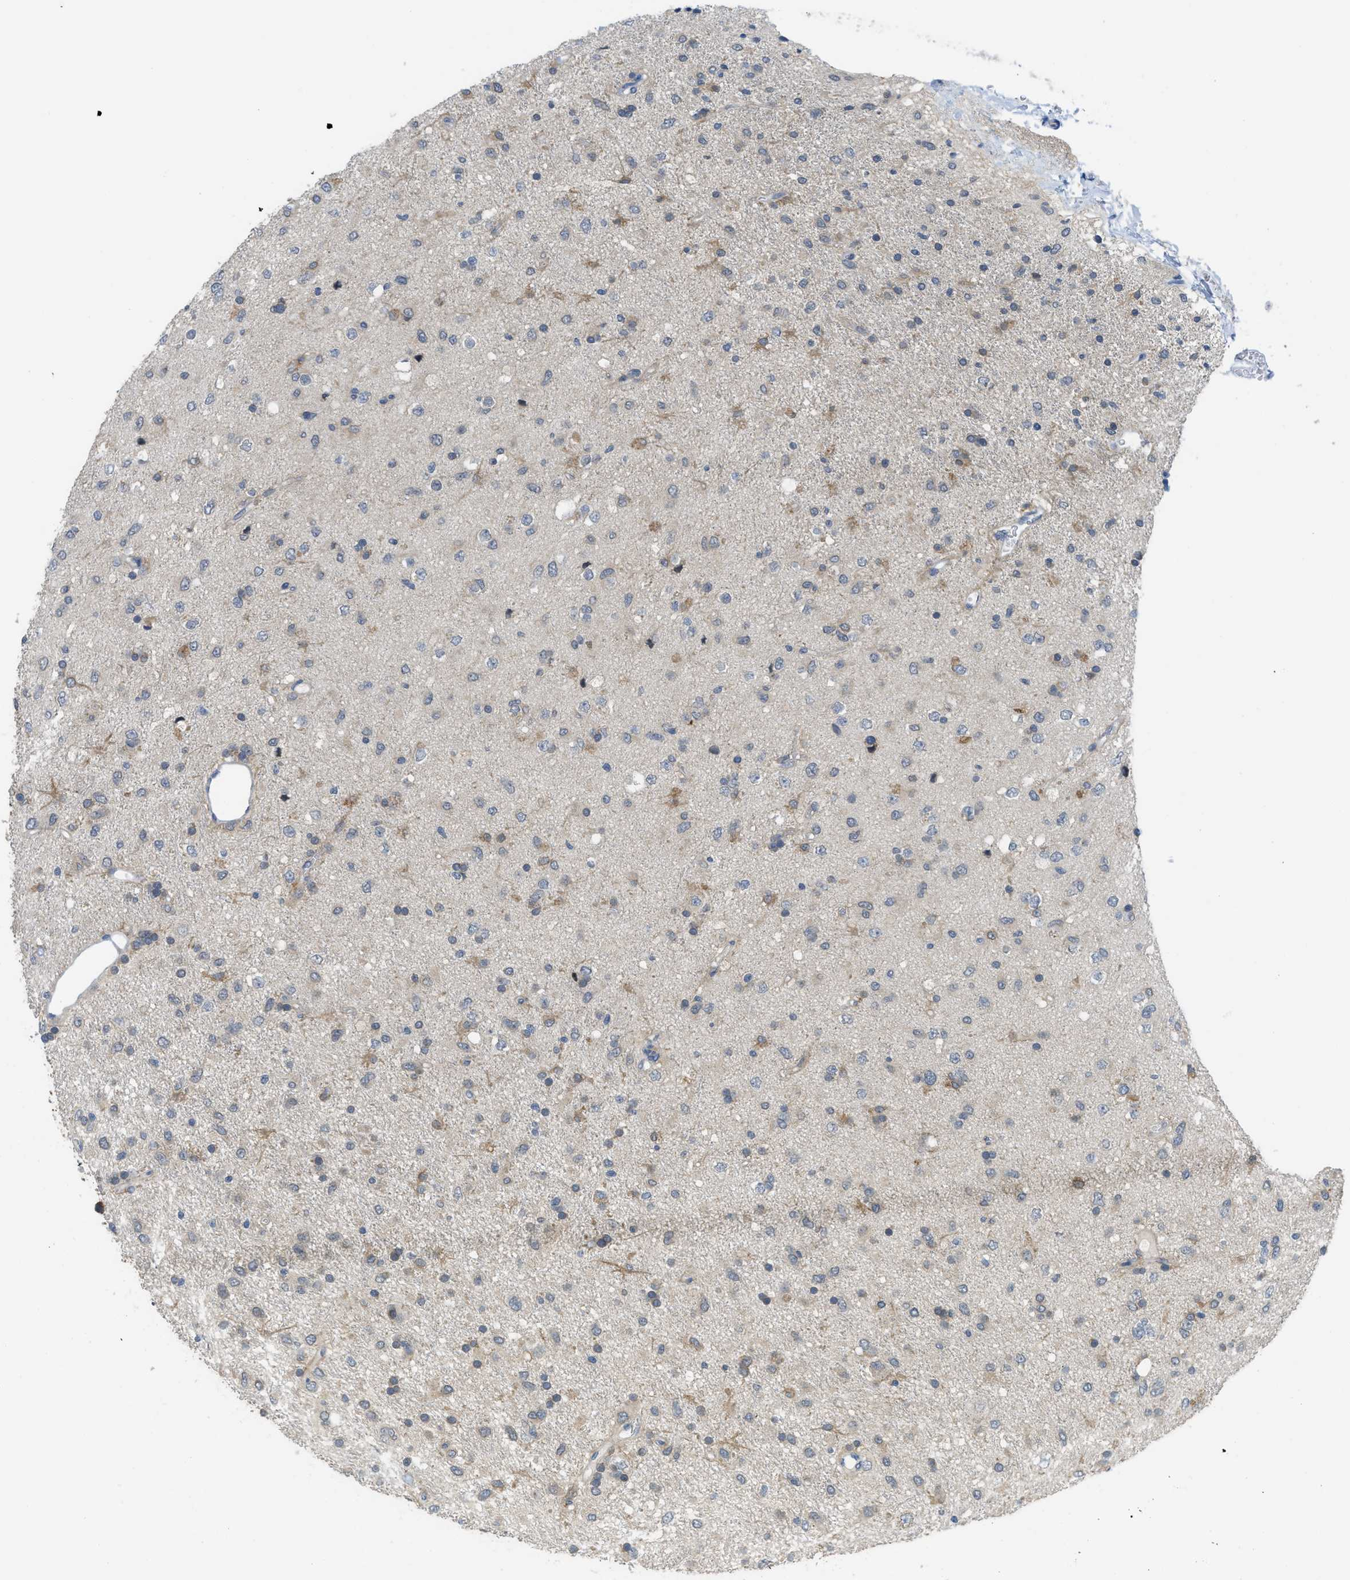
{"staining": {"intensity": "negative", "quantity": "none", "location": "none"}, "tissue": "glioma", "cell_type": "Tumor cells", "image_type": "cancer", "snomed": [{"axis": "morphology", "description": "Glioma, malignant, Low grade"}, {"axis": "topography", "description": "Brain"}], "caption": "Immunohistochemical staining of glioma reveals no significant positivity in tumor cells.", "gene": "TNFAIP1", "patient": {"sex": "male", "age": 77}}